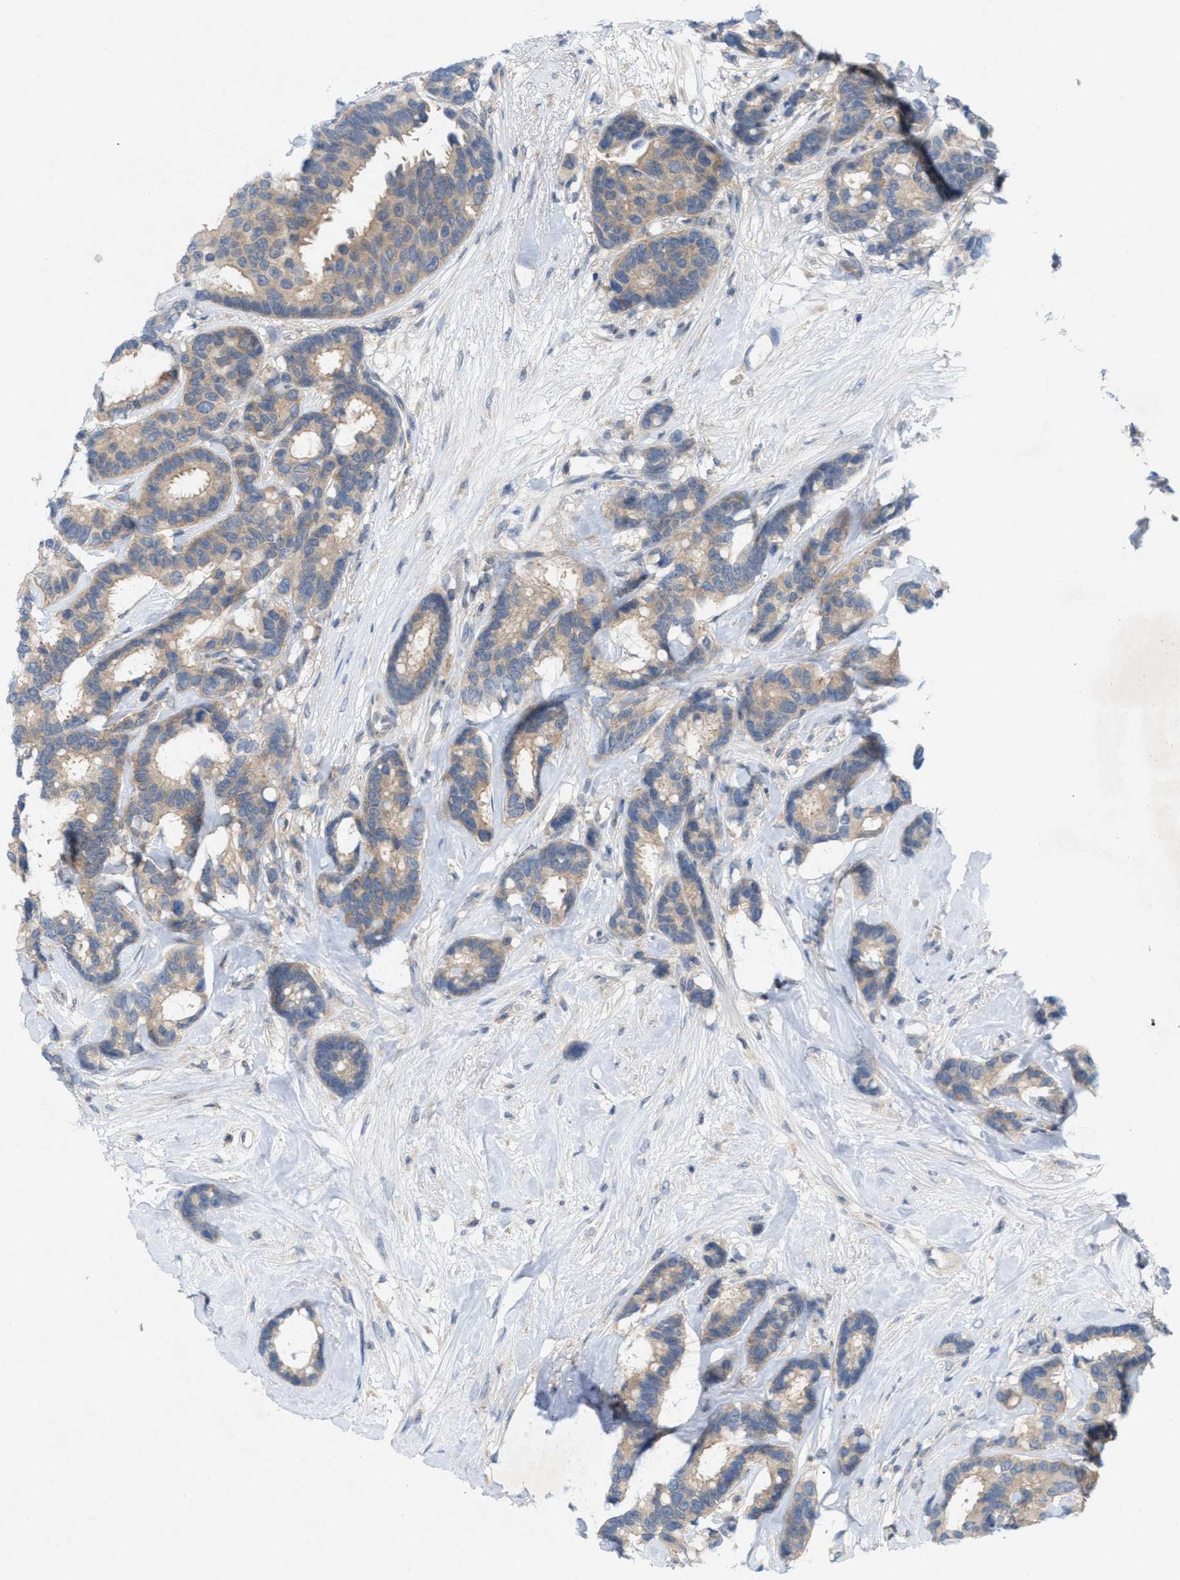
{"staining": {"intensity": "weak", "quantity": ">75%", "location": "cytoplasmic/membranous"}, "tissue": "breast cancer", "cell_type": "Tumor cells", "image_type": "cancer", "snomed": [{"axis": "morphology", "description": "Duct carcinoma"}, {"axis": "topography", "description": "Breast"}], "caption": "High-magnification brightfield microscopy of intraductal carcinoma (breast) stained with DAB (brown) and counterstained with hematoxylin (blue). tumor cells exhibit weak cytoplasmic/membranous positivity is seen in about>75% of cells.", "gene": "WIPI2", "patient": {"sex": "female", "age": 87}}